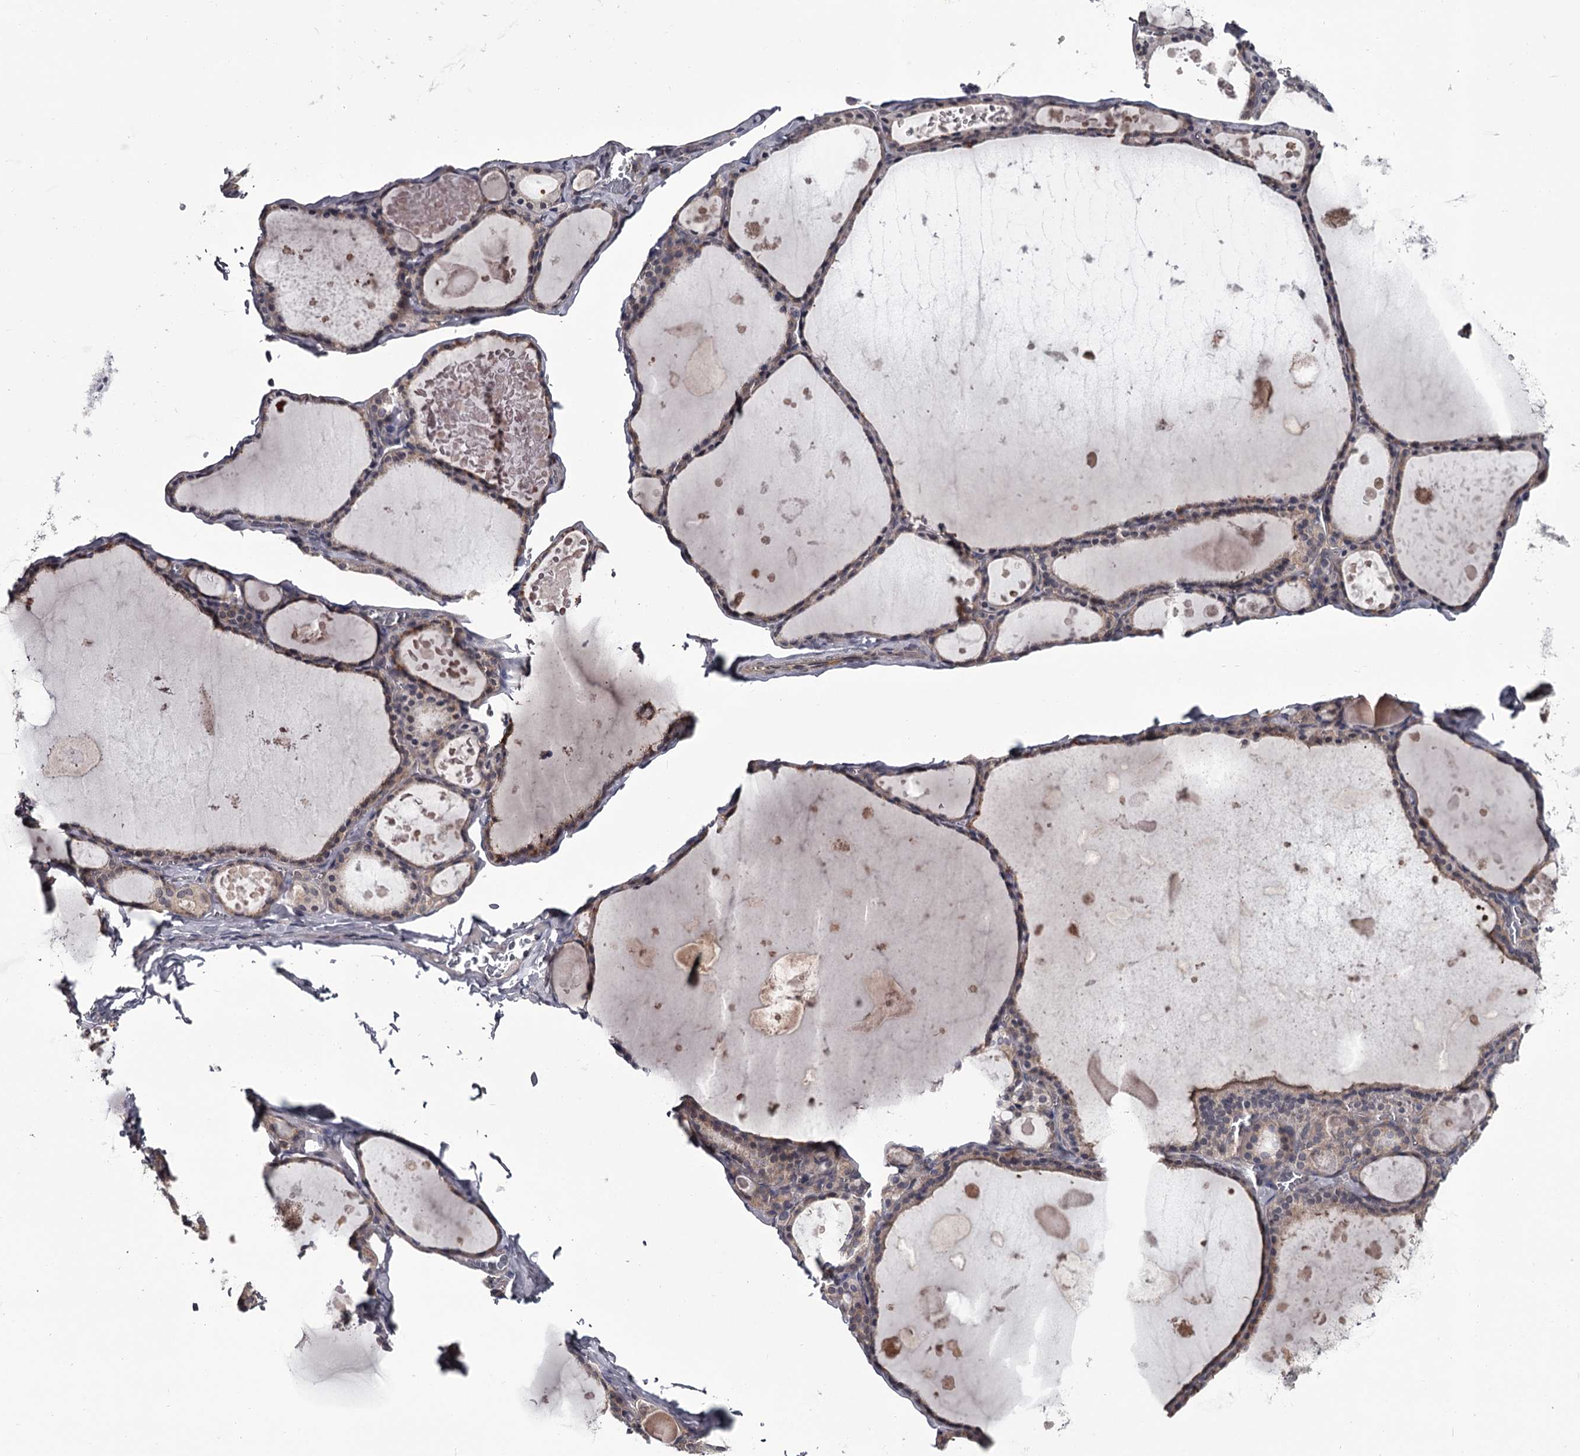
{"staining": {"intensity": "weak", "quantity": "<25%", "location": "cytoplasmic/membranous"}, "tissue": "thyroid gland", "cell_type": "Glandular cells", "image_type": "normal", "snomed": [{"axis": "morphology", "description": "Normal tissue, NOS"}, {"axis": "topography", "description": "Thyroid gland"}], "caption": "Protein analysis of normal thyroid gland displays no significant staining in glandular cells.", "gene": "DAO", "patient": {"sex": "male", "age": 56}}